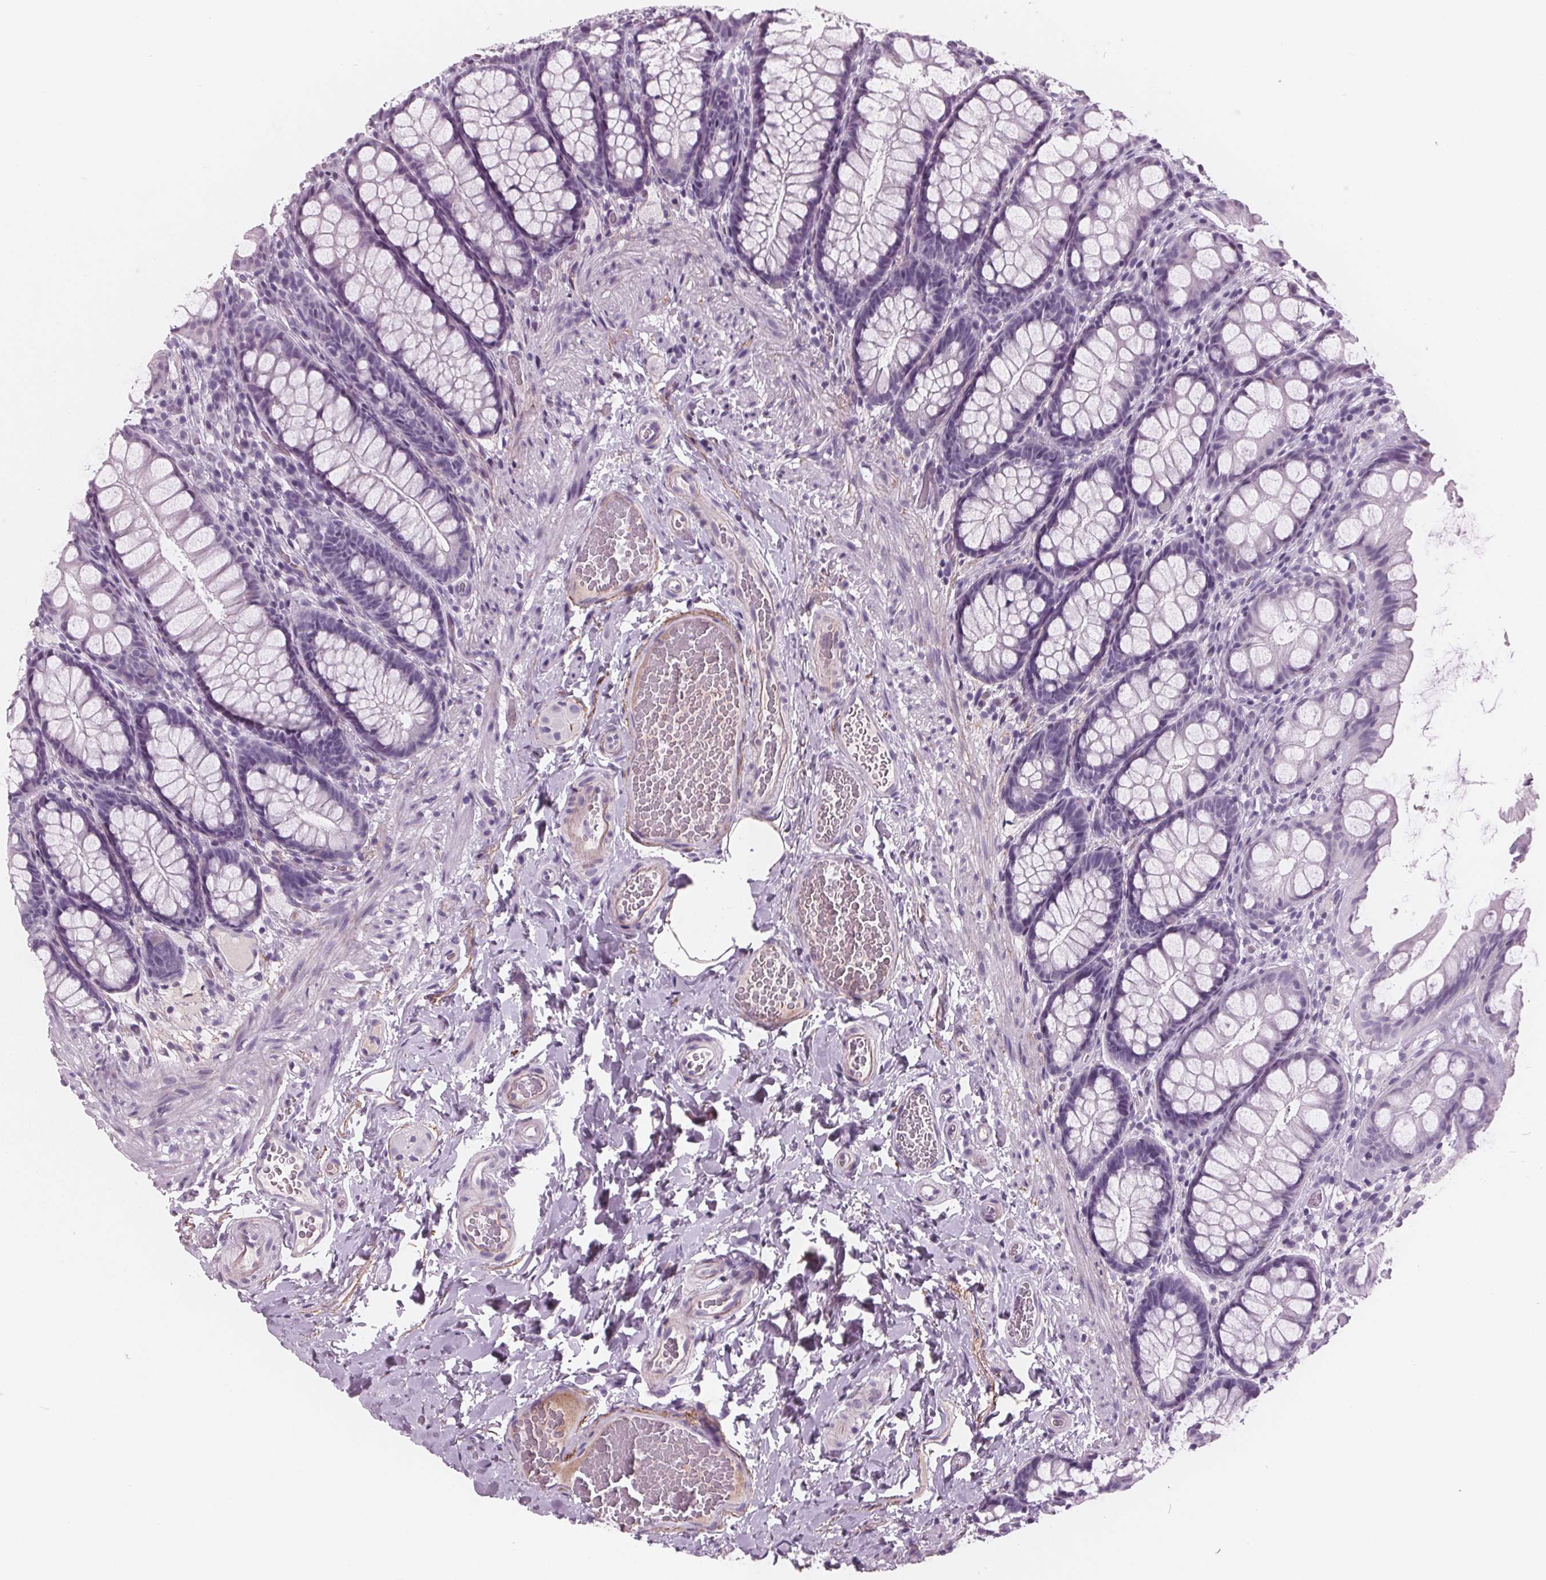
{"staining": {"intensity": "negative", "quantity": "none", "location": "none"}, "tissue": "colon", "cell_type": "Endothelial cells", "image_type": "normal", "snomed": [{"axis": "morphology", "description": "Normal tissue, NOS"}, {"axis": "topography", "description": "Colon"}], "caption": "An immunohistochemistry photomicrograph of unremarkable colon is shown. There is no staining in endothelial cells of colon. (Stains: DAB (3,3'-diaminobenzidine) IHC with hematoxylin counter stain, Microscopy: brightfield microscopy at high magnification).", "gene": "AMBP", "patient": {"sex": "male", "age": 47}}